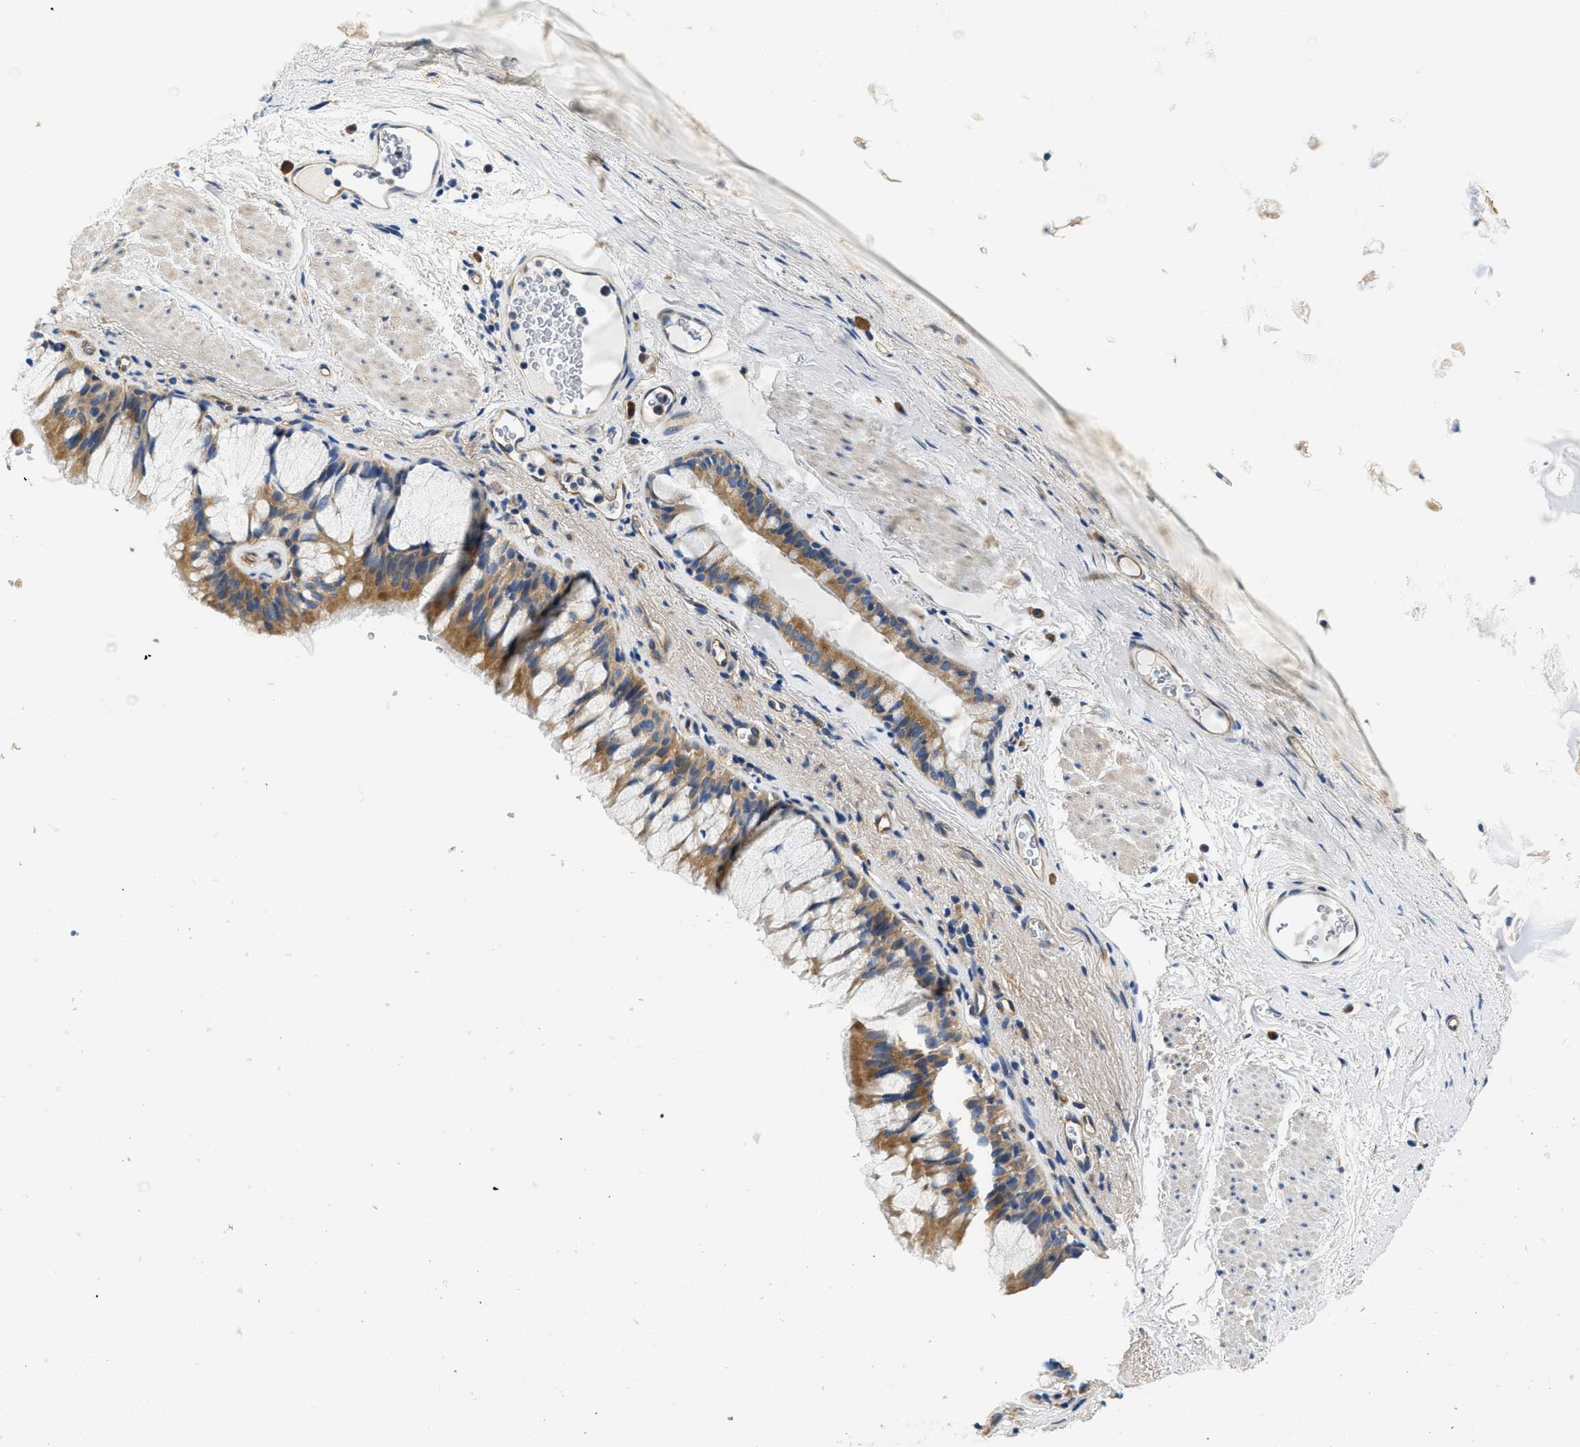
{"staining": {"intensity": "moderate", "quantity": ">75%", "location": "cytoplasmic/membranous"}, "tissue": "bronchus", "cell_type": "Respiratory epithelial cells", "image_type": "normal", "snomed": [{"axis": "morphology", "description": "Normal tissue, NOS"}, {"axis": "topography", "description": "Cartilage tissue"}, {"axis": "topography", "description": "Bronchus"}], "caption": "Bronchus stained with a brown dye shows moderate cytoplasmic/membranous positive expression in about >75% of respiratory epithelial cells.", "gene": "CSDE1", "patient": {"sex": "female", "age": 53}}